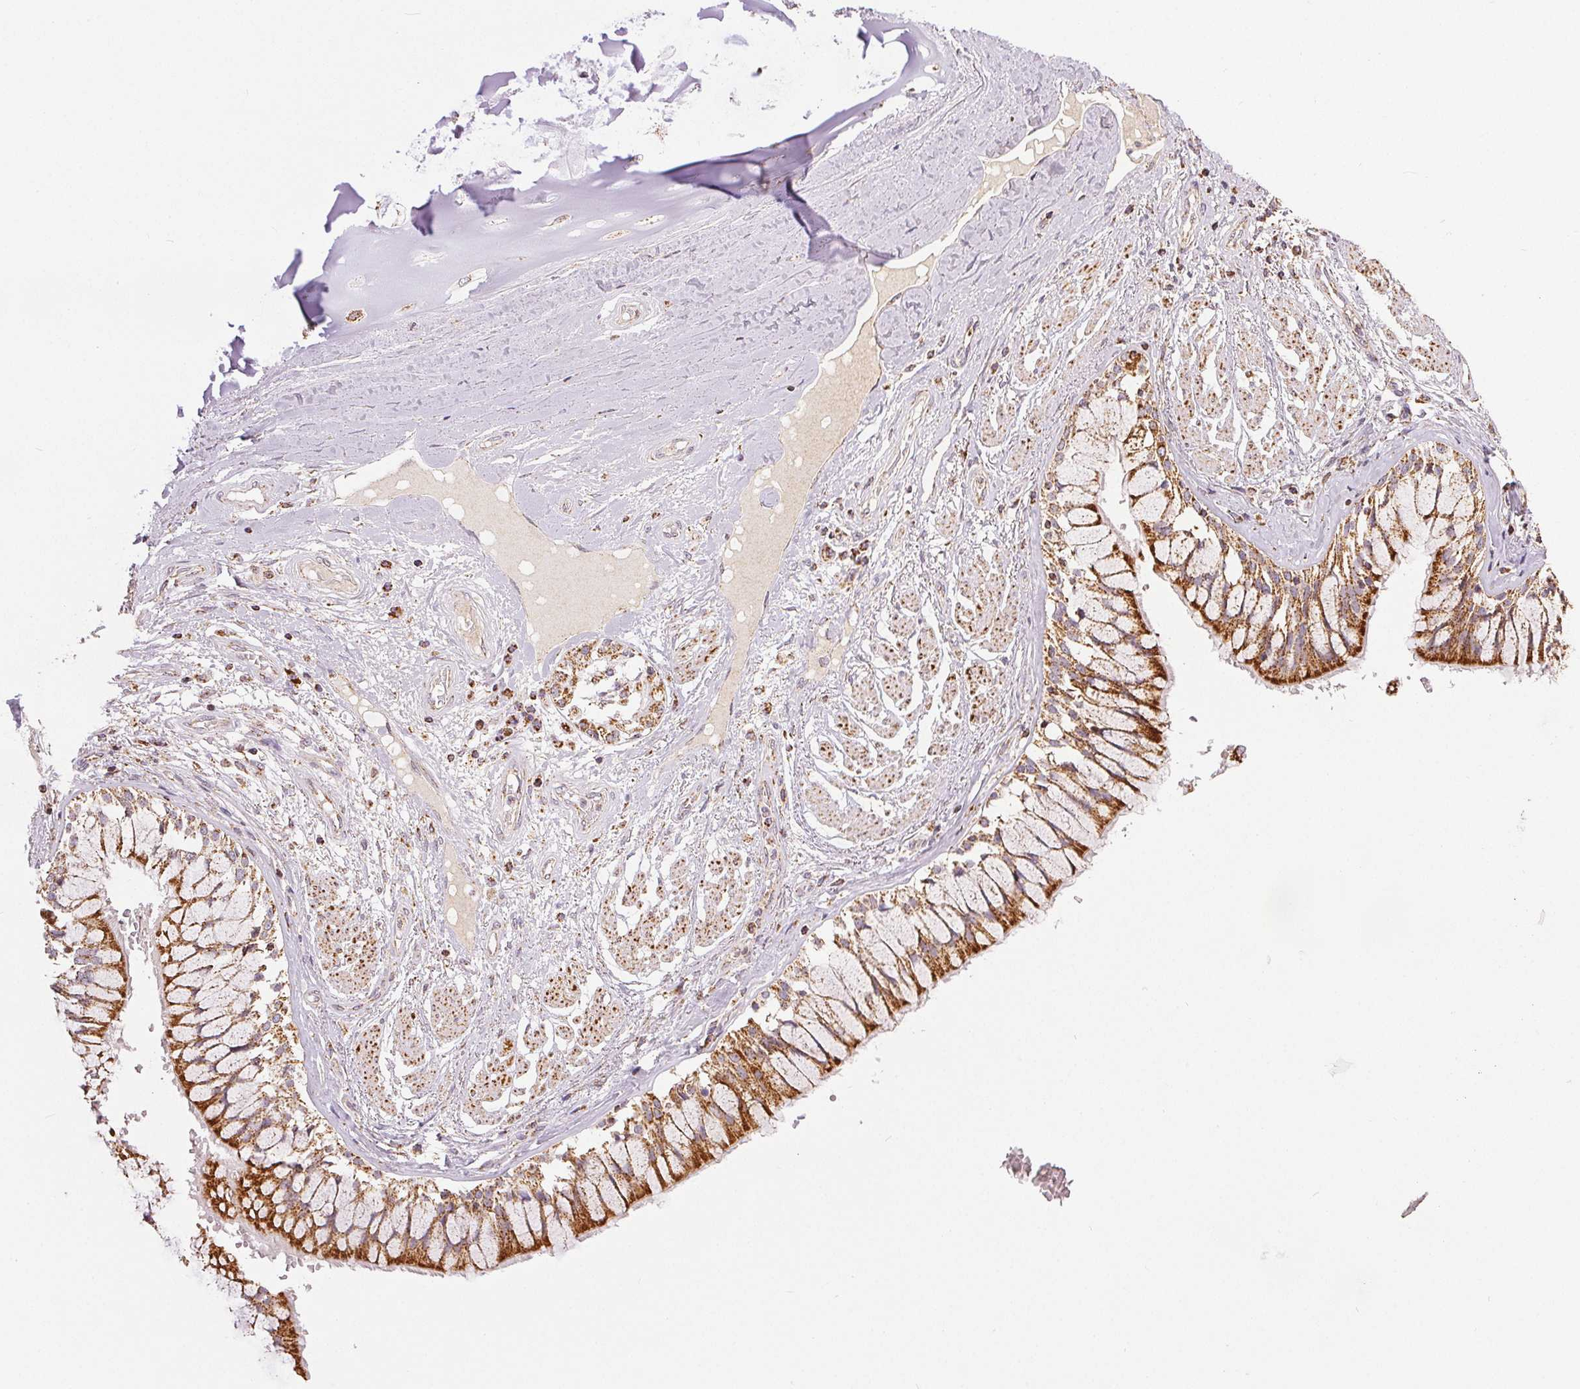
{"staining": {"intensity": "moderate", "quantity": "<25%", "location": "cytoplasmic/membranous"}, "tissue": "adipose tissue", "cell_type": "Adipocytes", "image_type": "normal", "snomed": [{"axis": "morphology", "description": "Normal tissue, NOS"}, {"axis": "topography", "description": "Cartilage tissue"}, {"axis": "topography", "description": "Bronchus"}], "caption": "Immunohistochemical staining of benign adipose tissue displays moderate cytoplasmic/membranous protein positivity in approximately <25% of adipocytes. (Stains: DAB (3,3'-diaminobenzidine) in brown, nuclei in blue, Microscopy: brightfield microscopy at high magnification).", "gene": "SDHB", "patient": {"sex": "male", "age": 64}}